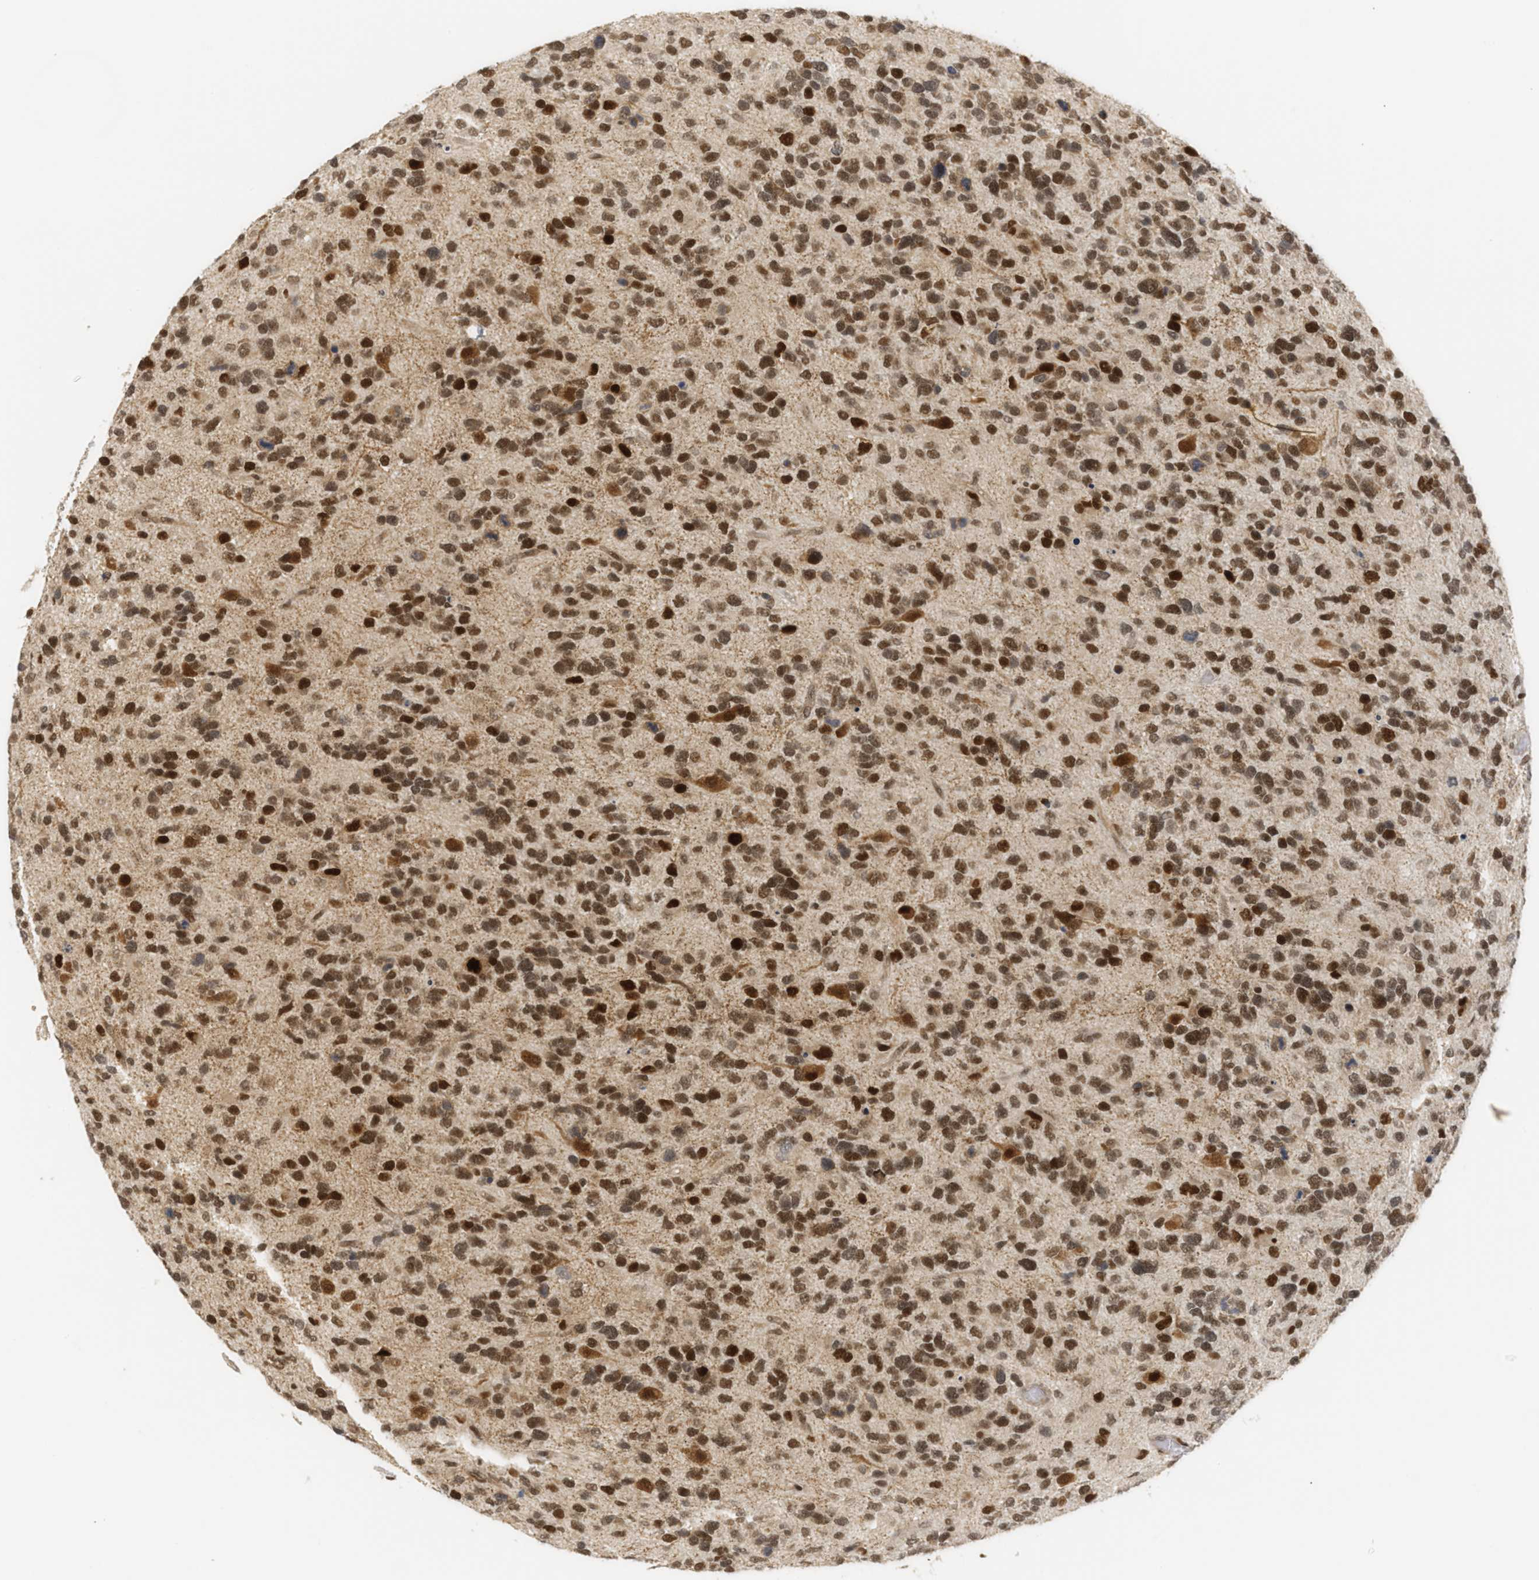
{"staining": {"intensity": "strong", "quantity": ">75%", "location": "nuclear"}, "tissue": "glioma", "cell_type": "Tumor cells", "image_type": "cancer", "snomed": [{"axis": "morphology", "description": "Glioma, malignant, High grade"}, {"axis": "topography", "description": "Brain"}], "caption": "Immunohistochemical staining of human malignant glioma (high-grade) exhibits high levels of strong nuclear protein expression in about >75% of tumor cells. (DAB (3,3'-diaminobenzidine) IHC, brown staining for protein, blue staining for nuclei).", "gene": "SSBP2", "patient": {"sex": "female", "age": 58}}